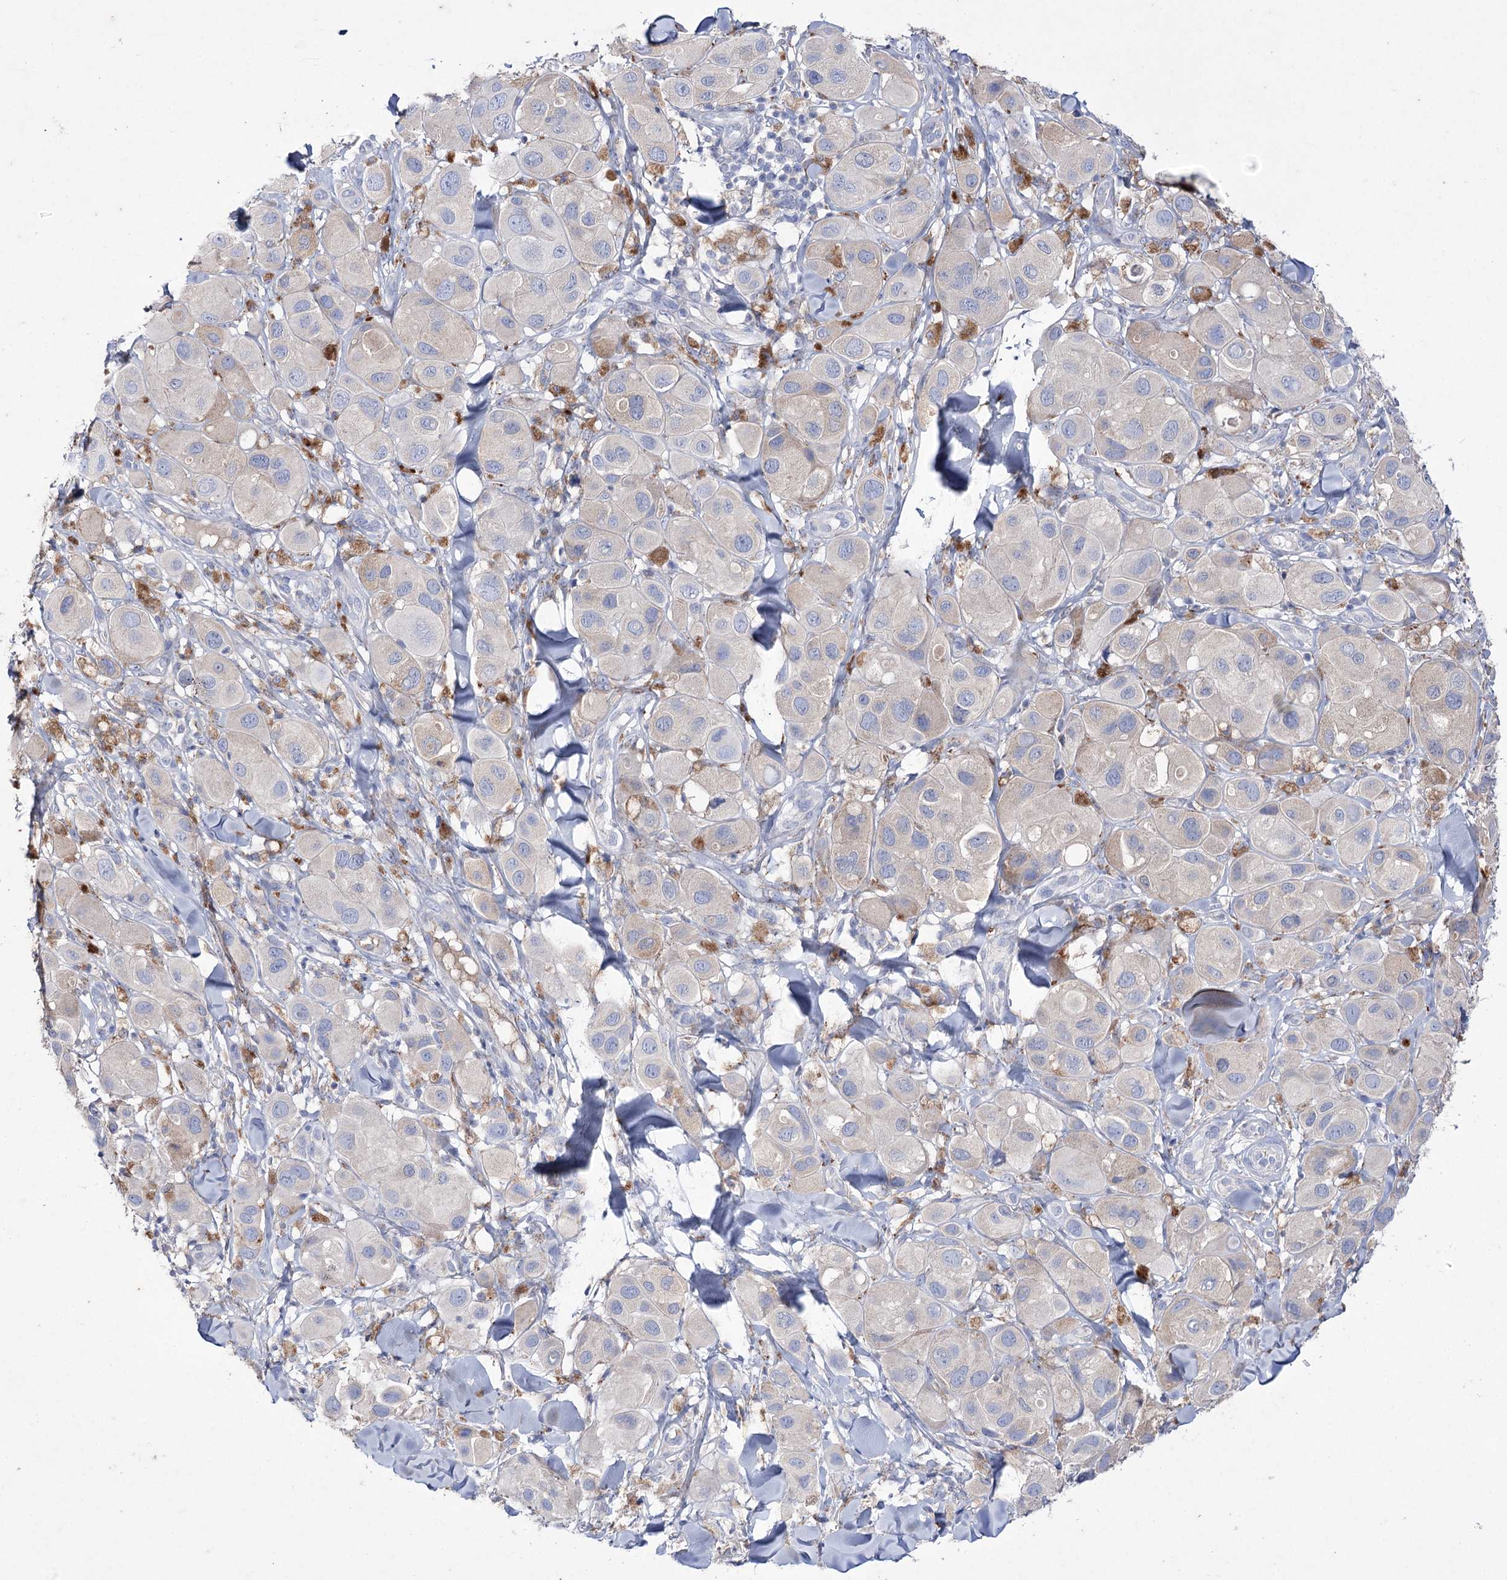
{"staining": {"intensity": "weak", "quantity": "<25%", "location": "cytoplasmic/membranous"}, "tissue": "melanoma", "cell_type": "Tumor cells", "image_type": "cancer", "snomed": [{"axis": "morphology", "description": "Malignant melanoma, Metastatic site"}, {"axis": "topography", "description": "Skin"}], "caption": "Photomicrograph shows no protein staining in tumor cells of melanoma tissue.", "gene": "NAGLU", "patient": {"sex": "male", "age": 41}}